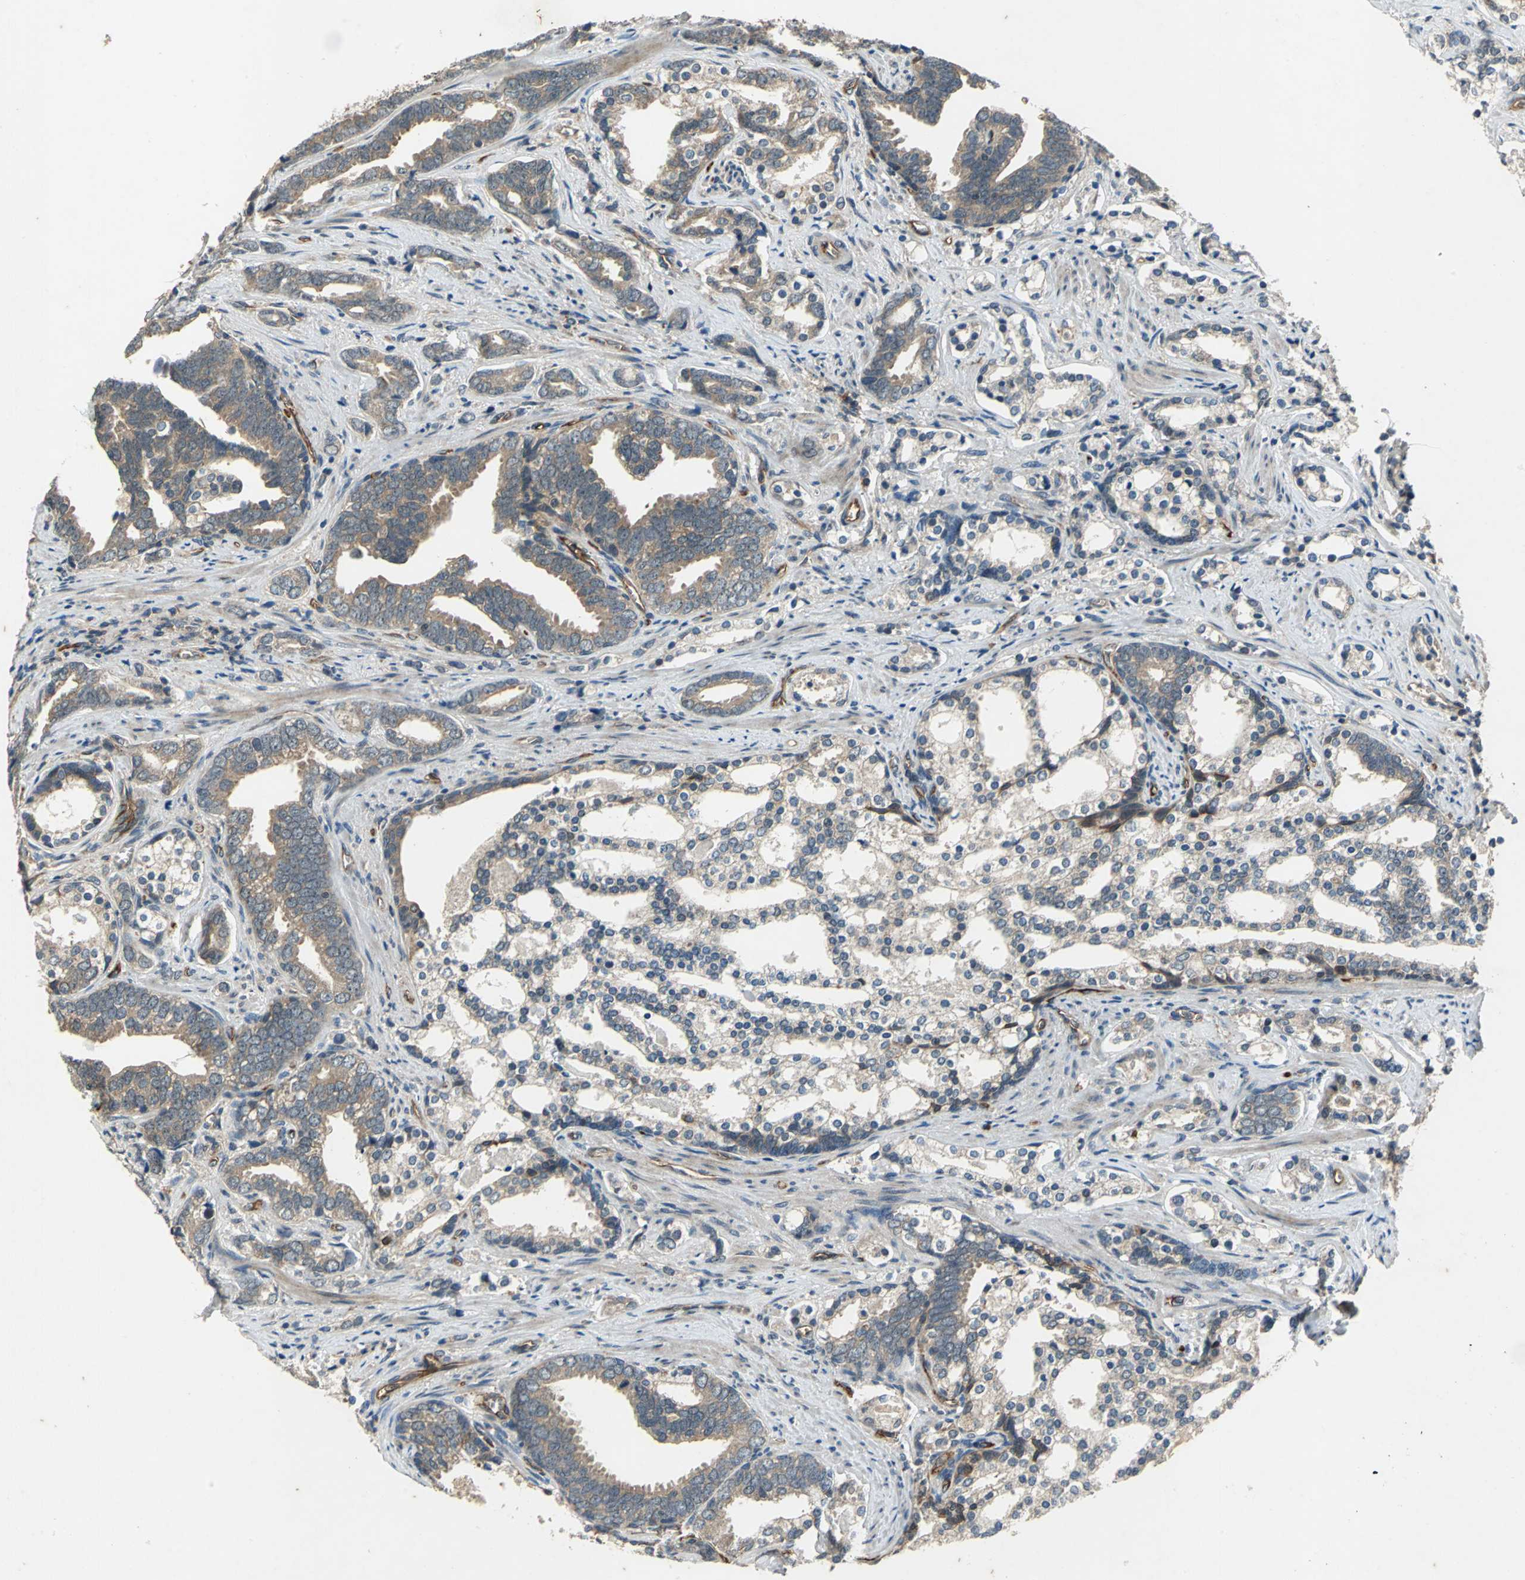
{"staining": {"intensity": "moderate", "quantity": "25%-75%", "location": "cytoplasmic/membranous"}, "tissue": "prostate cancer", "cell_type": "Tumor cells", "image_type": "cancer", "snomed": [{"axis": "morphology", "description": "Adenocarcinoma, Medium grade"}, {"axis": "topography", "description": "Prostate"}], "caption": "Brown immunohistochemical staining in human prostate cancer (adenocarcinoma (medium-grade)) shows moderate cytoplasmic/membranous staining in about 25%-75% of tumor cells.", "gene": "EMCN", "patient": {"sex": "male", "age": 67}}